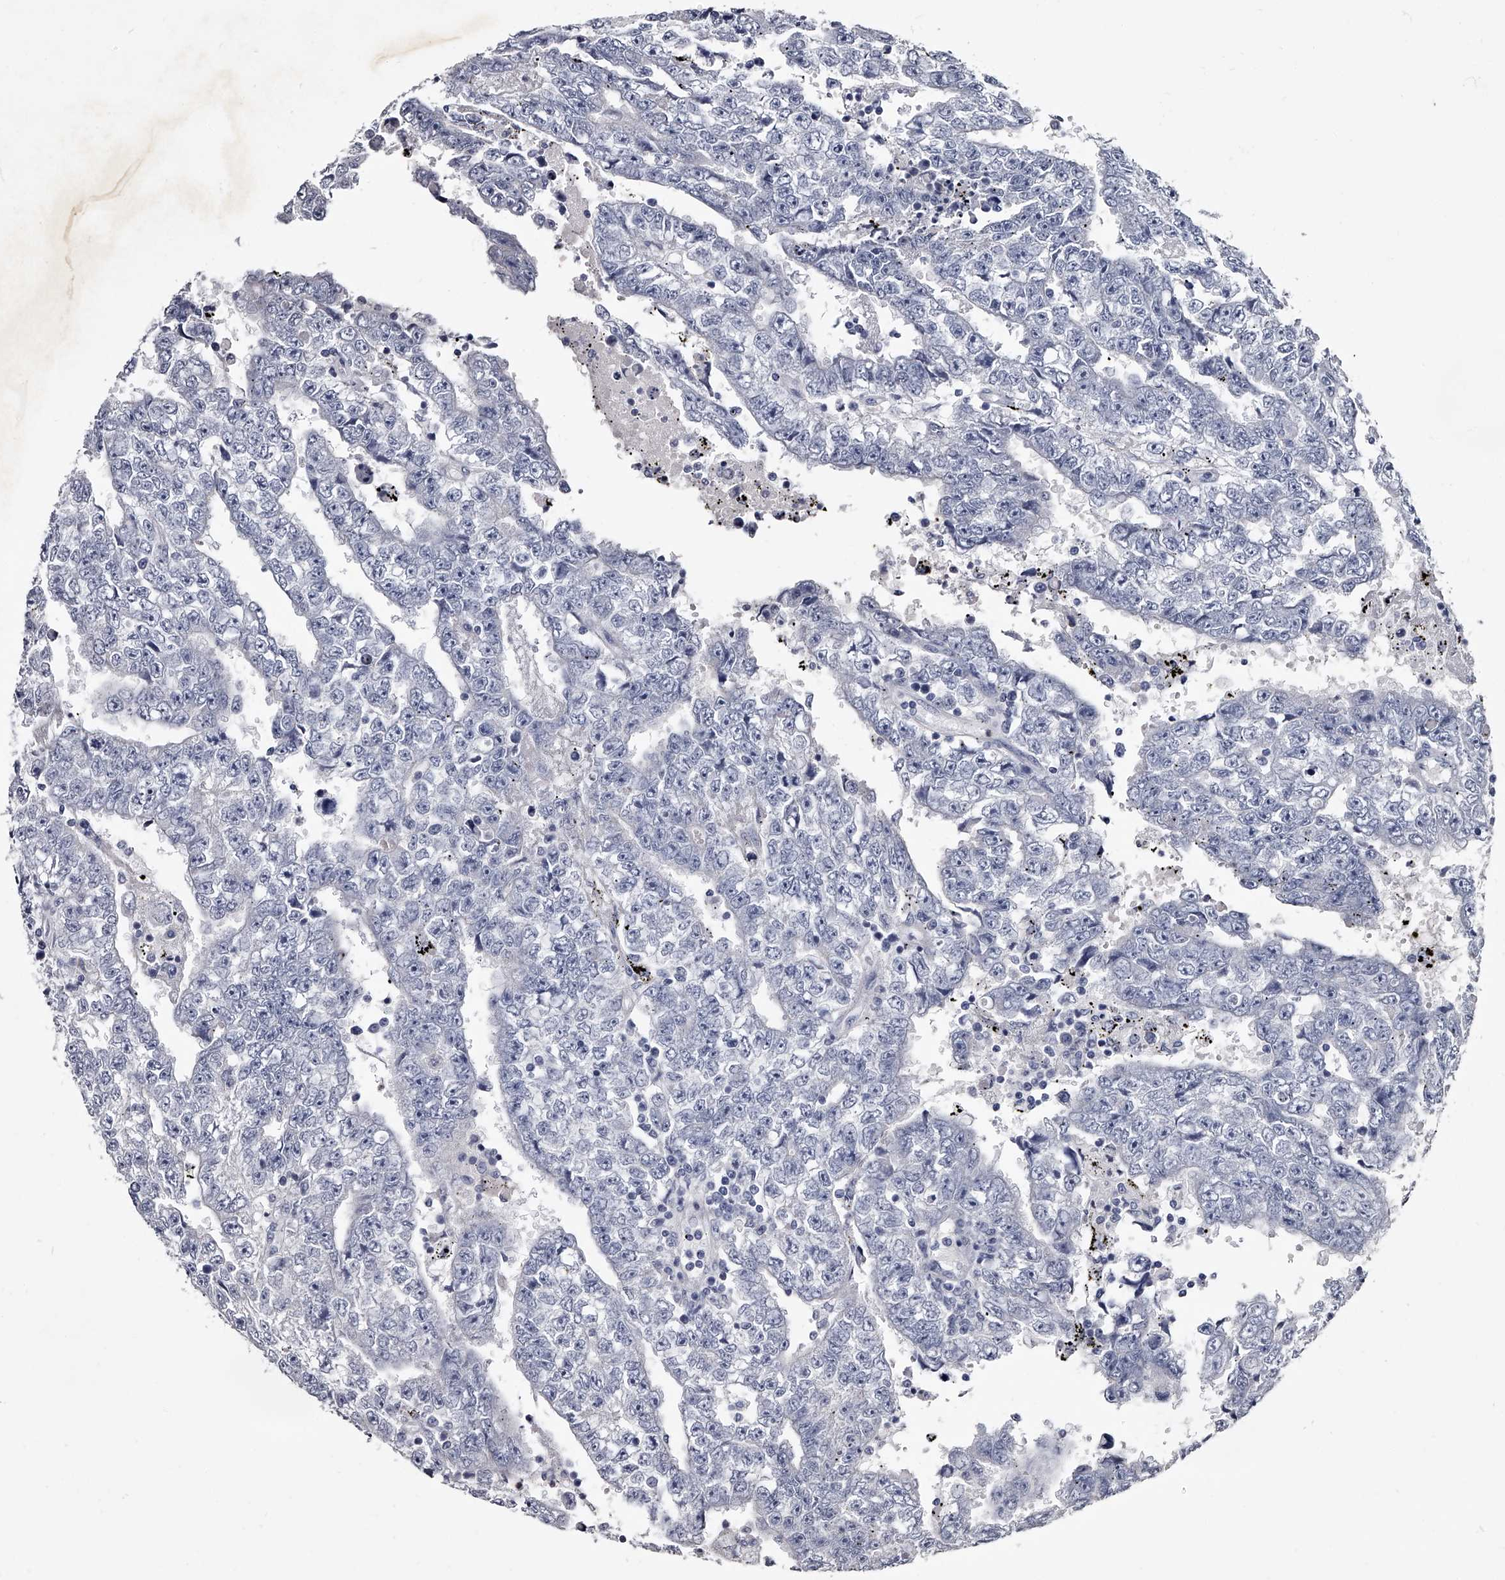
{"staining": {"intensity": "negative", "quantity": "none", "location": "none"}, "tissue": "testis cancer", "cell_type": "Tumor cells", "image_type": "cancer", "snomed": [{"axis": "morphology", "description": "Carcinoma, Embryonal, NOS"}, {"axis": "topography", "description": "Testis"}], "caption": "Human embryonal carcinoma (testis) stained for a protein using immunohistochemistry reveals no staining in tumor cells.", "gene": "GAPVD1", "patient": {"sex": "male", "age": 25}}